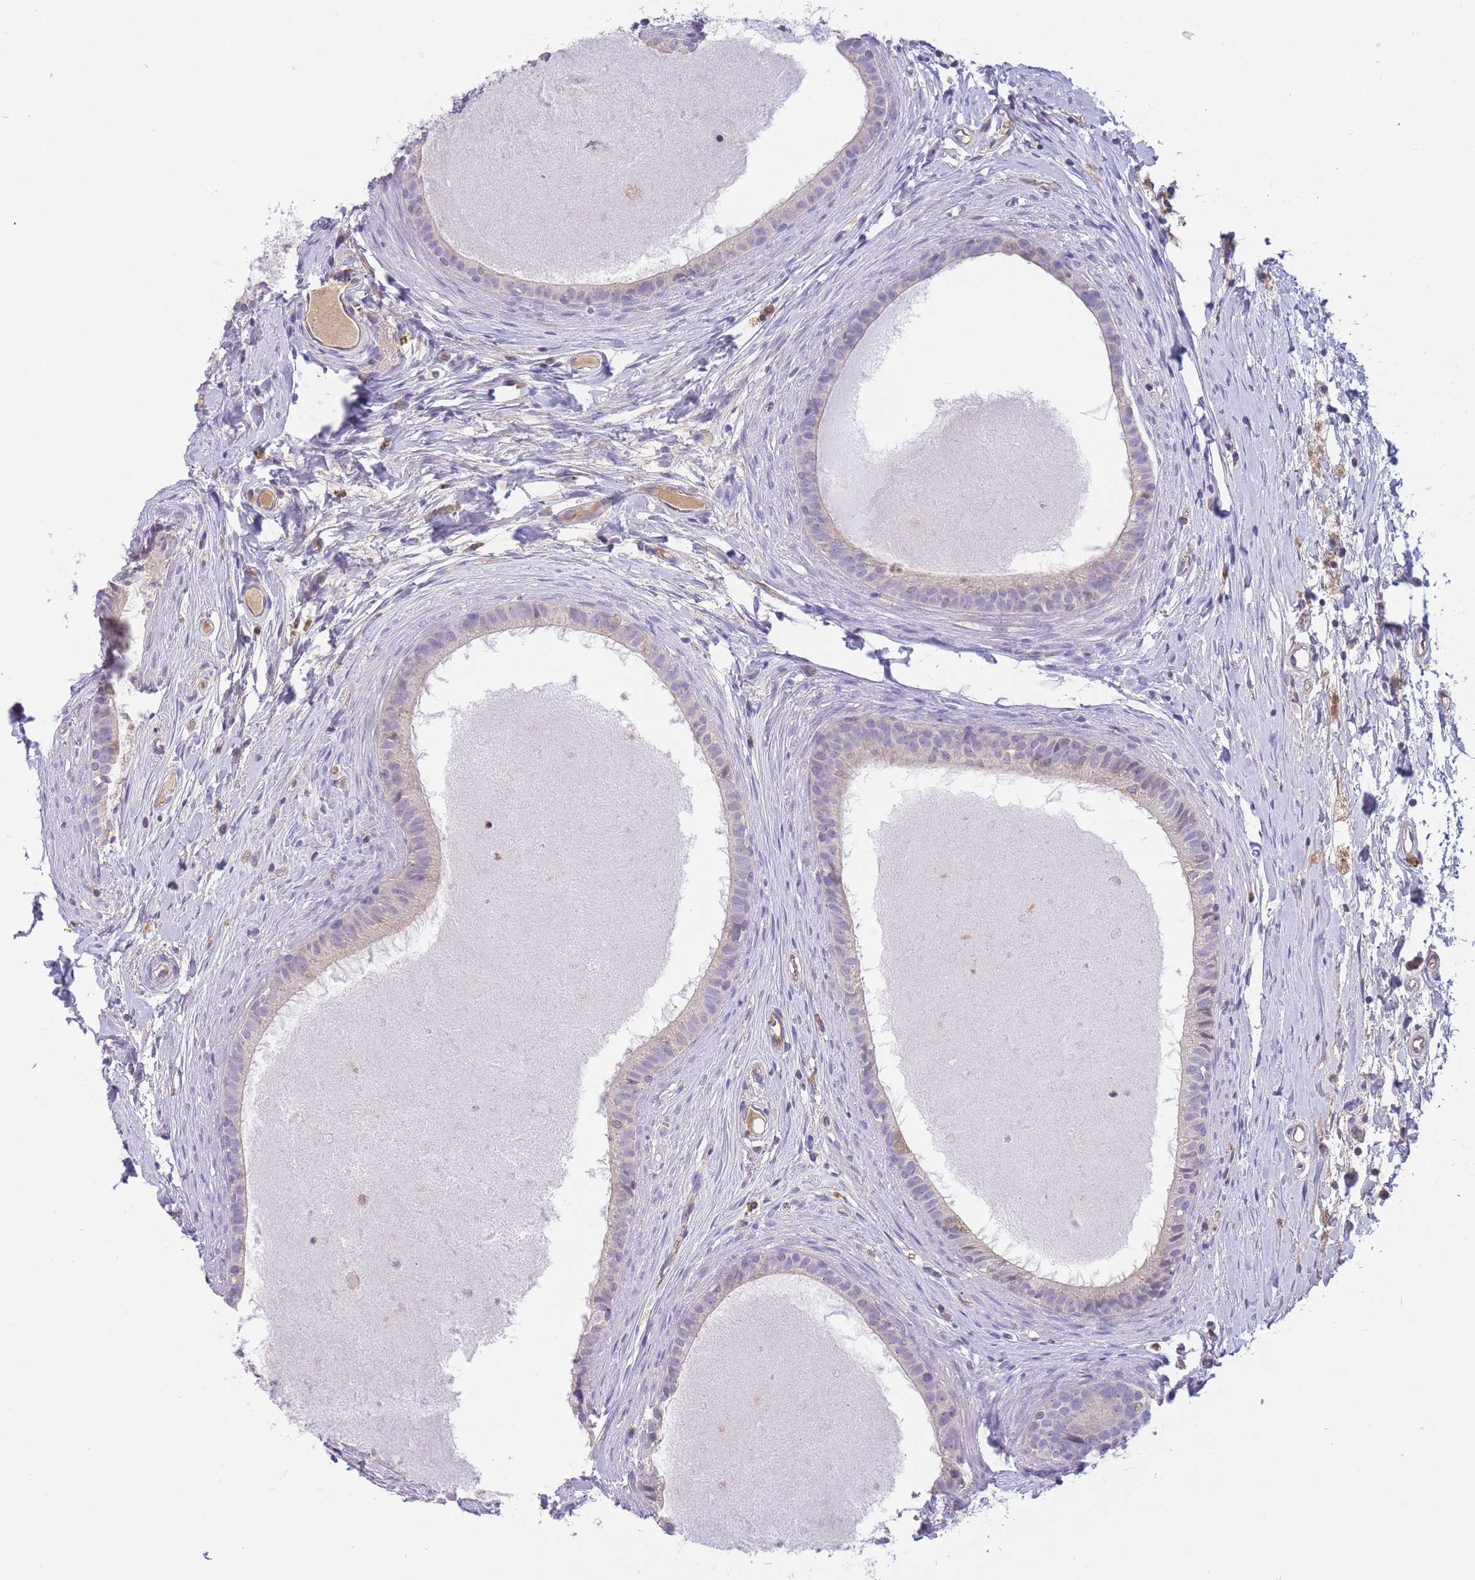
{"staining": {"intensity": "negative", "quantity": "none", "location": "none"}, "tissue": "epididymis", "cell_type": "Glandular cells", "image_type": "normal", "snomed": [{"axis": "morphology", "description": "Normal tissue, NOS"}, {"axis": "topography", "description": "Epididymis"}], "caption": "IHC of benign epididymis displays no expression in glandular cells.", "gene": "NDUFAF5", "patient": {"sex": "male", "age": 80}}